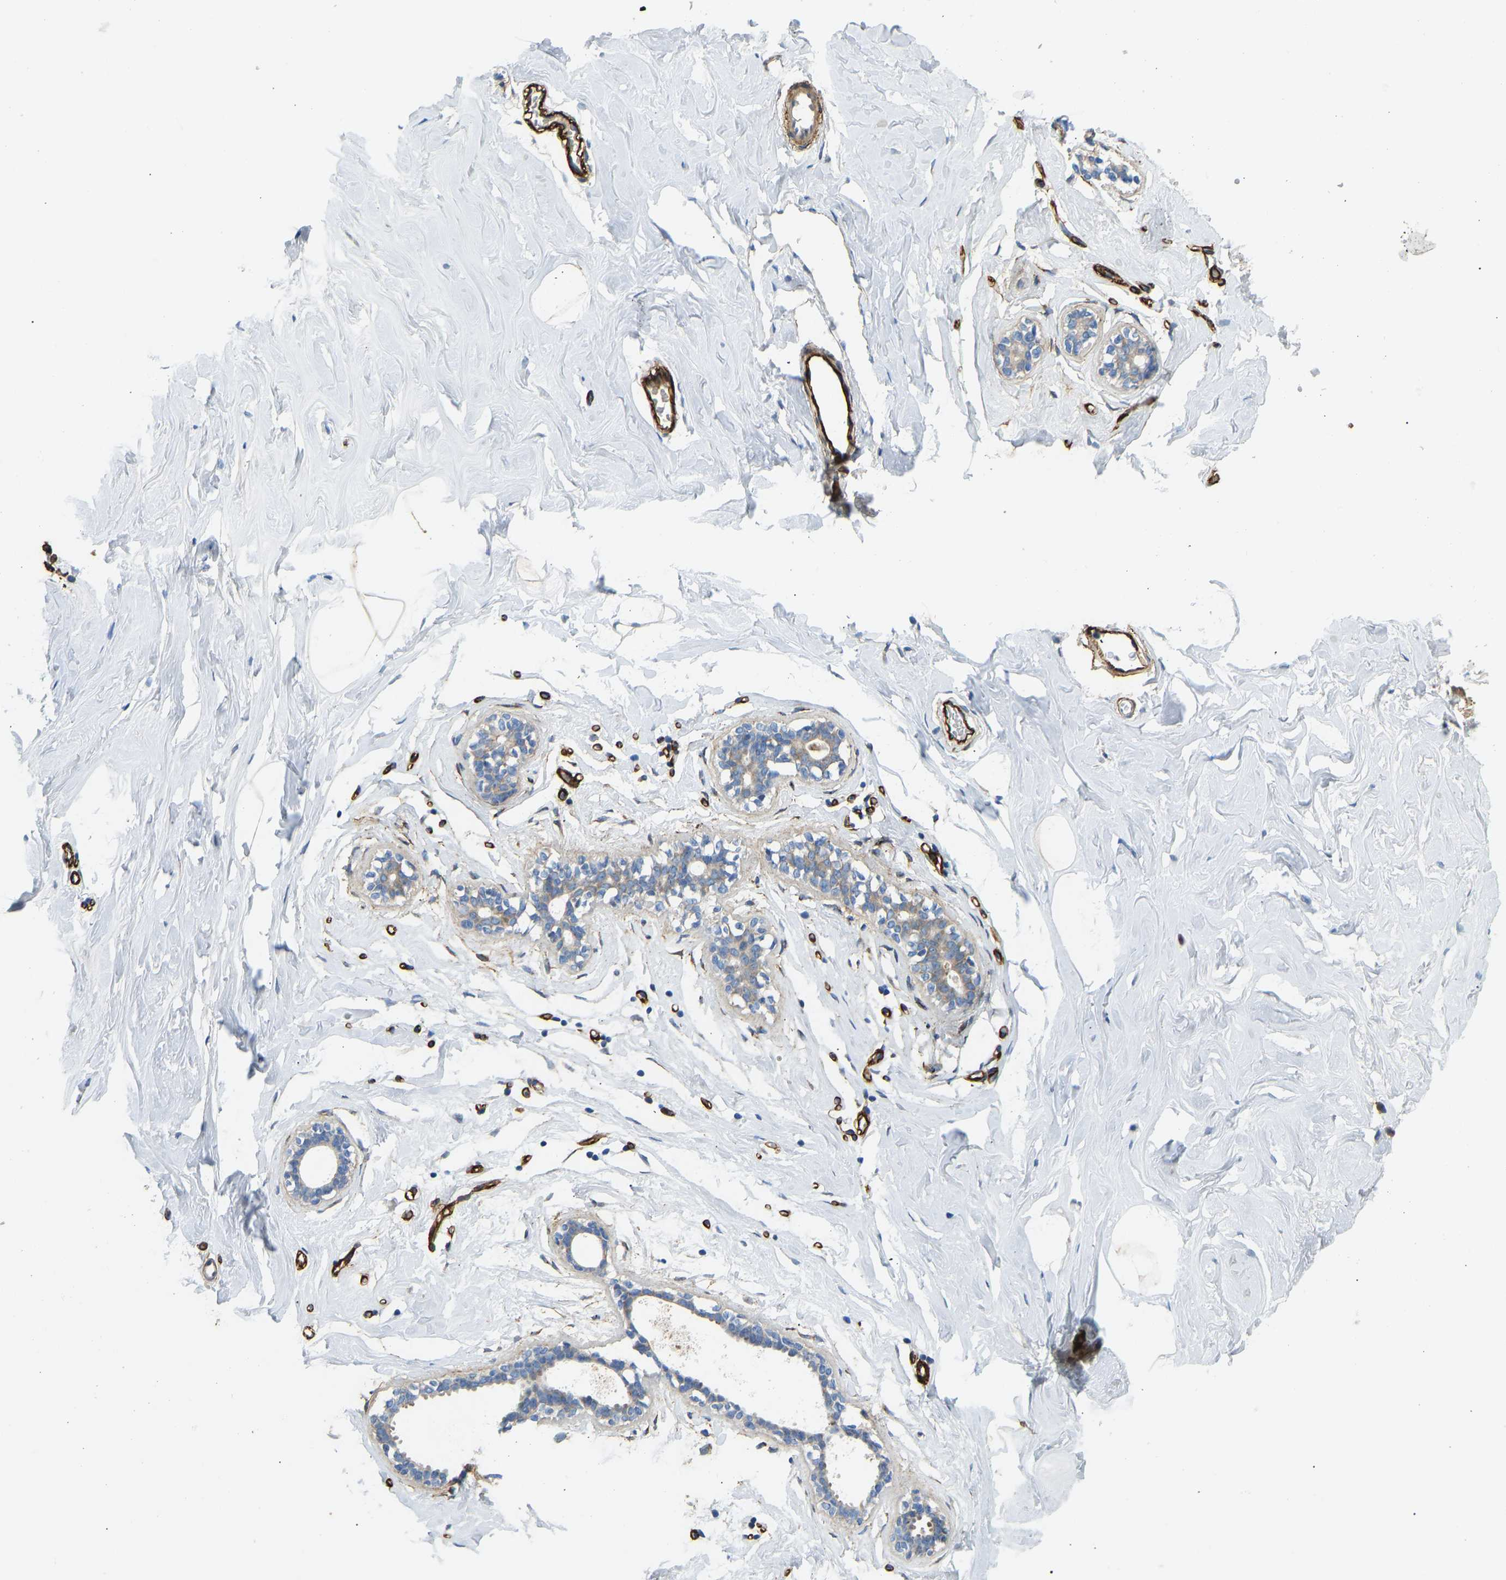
{"staining": {"intensity": "moderate", "quantity": "<25%", "location": "cytoplasmic/membranous"}, "tissue": "adipose tissue", "cell_type": "Adipocytes", "image_type": "normal", "snomed": [{"axis": "morphology", "description": "Normal tissue, NOS"}, {"axis": "morphology", "description": "Fibrosis, NOS"}, {"axis": "topography", "description": "Breast"}, {"axis": "topography", "description": "Adipose tissue"}], "caption": "Protein analysis of unremarkable adipose tissue displays moderate cytoplasmic/membranous positivity in about <25% of adipocytes. The protein of interest is stained brown, and the nuclei are stained in blue (DAB (3,3'-diaminobenzidine) IHC with brightfield microscopy, high magnification).", "gene": "COL15A1", "patient": {"sex": "female", "age": 39}}